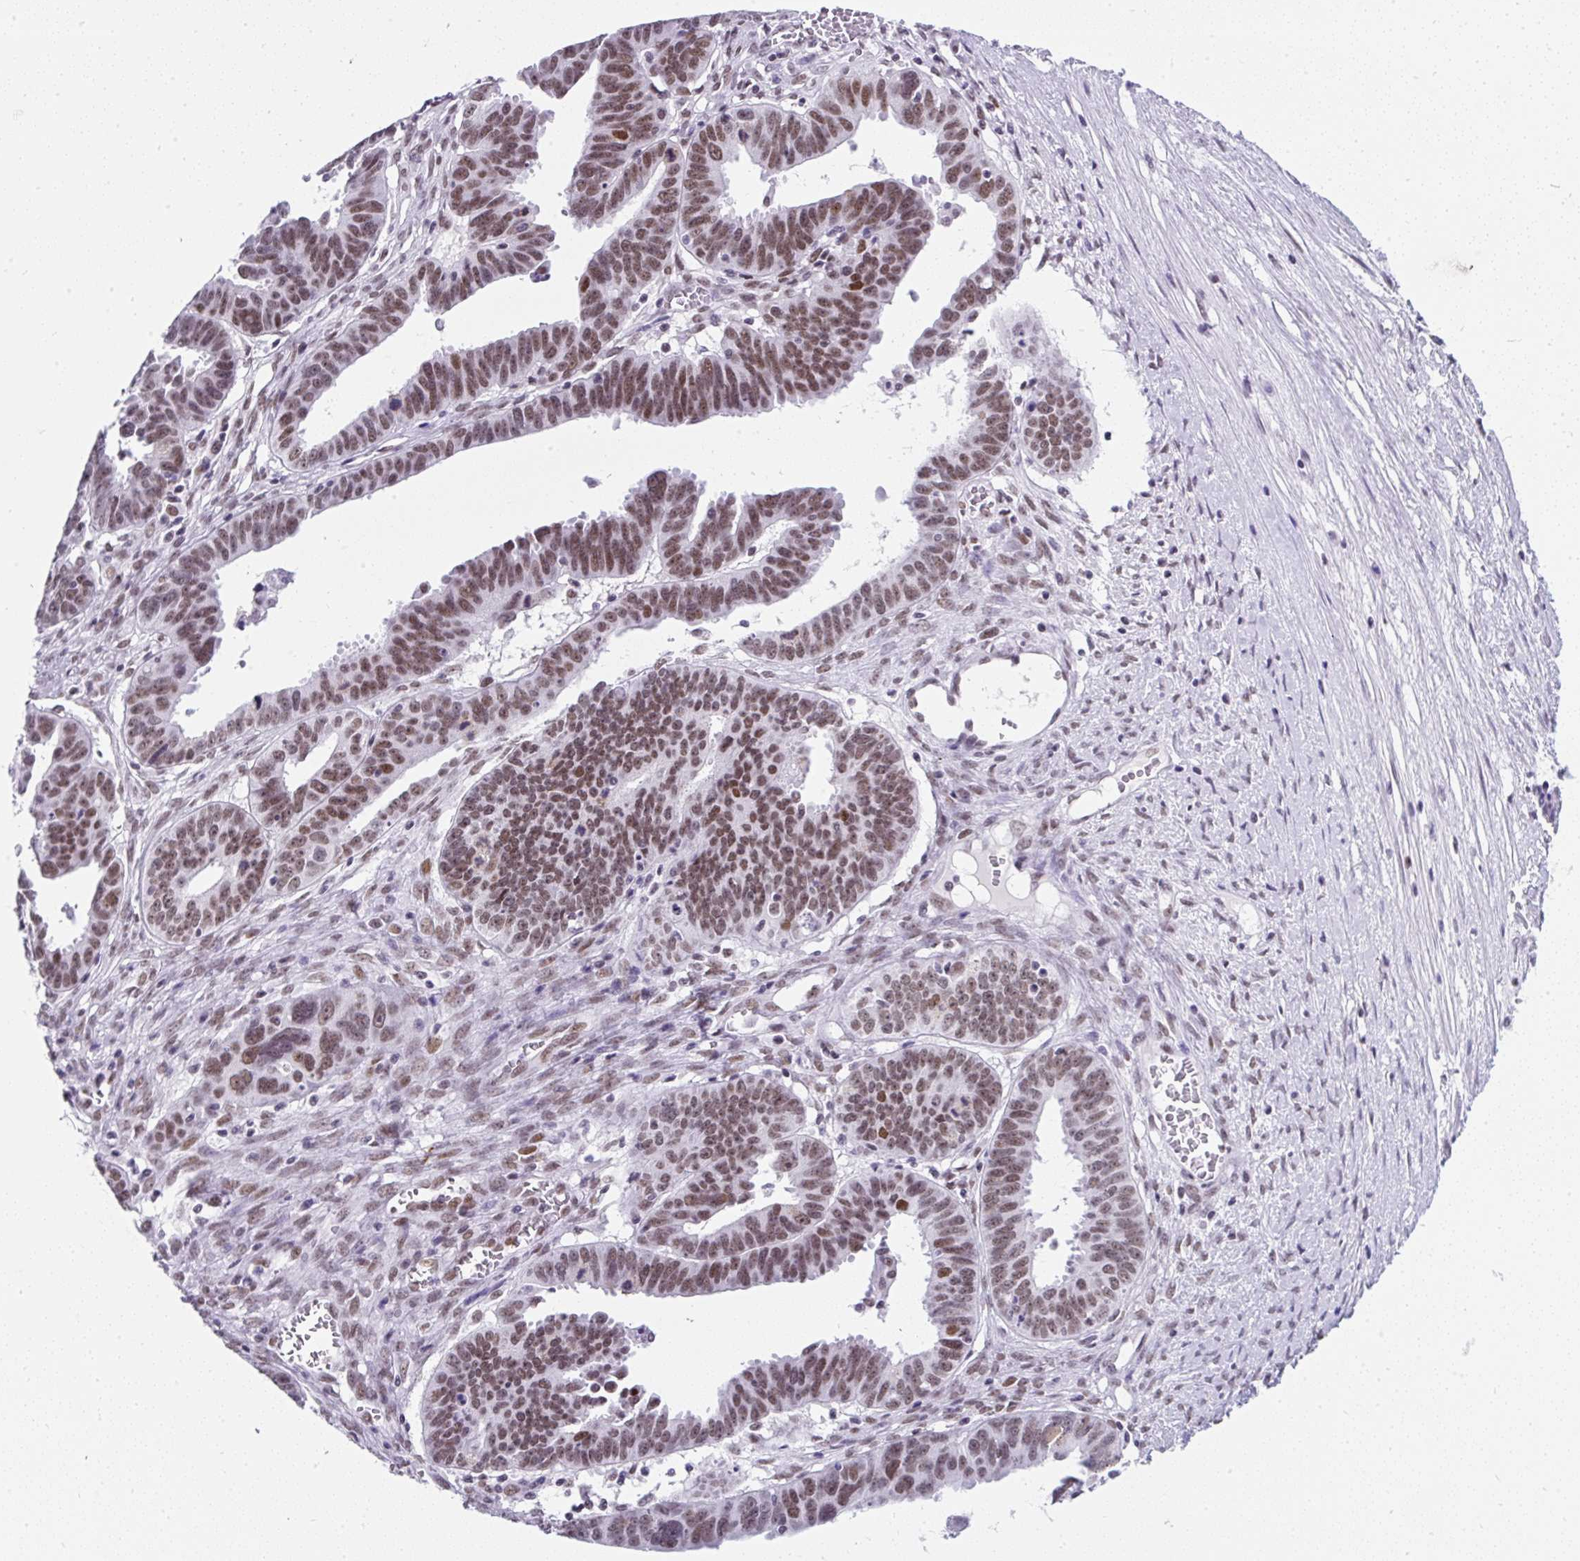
{"staining": {"intensity": "moderate", "quantity": ">75%", "location": "nuclear"}, "tissue": "ovarian cancer", "cell_type": "Tumor cells", "image_type": "cancer", "snomed": [{"axis": "morphology", "description": "Carcinoma, endometroid"}, {"axis": "morphology", "description": "Cystadenocarcinoma, serous, NOS"}, {"axis": "topography", "description": "Ovary"}], "caption": "Tumor cells exhibit medium levels of moderate nuclear staining in about >75% of cells in human endometroid carcinoma (ovarian). (IHC, brightfield microscopy, high magnification).", "gene": "PLCXD2", "patient": {"sex": "female", "age": 45}}